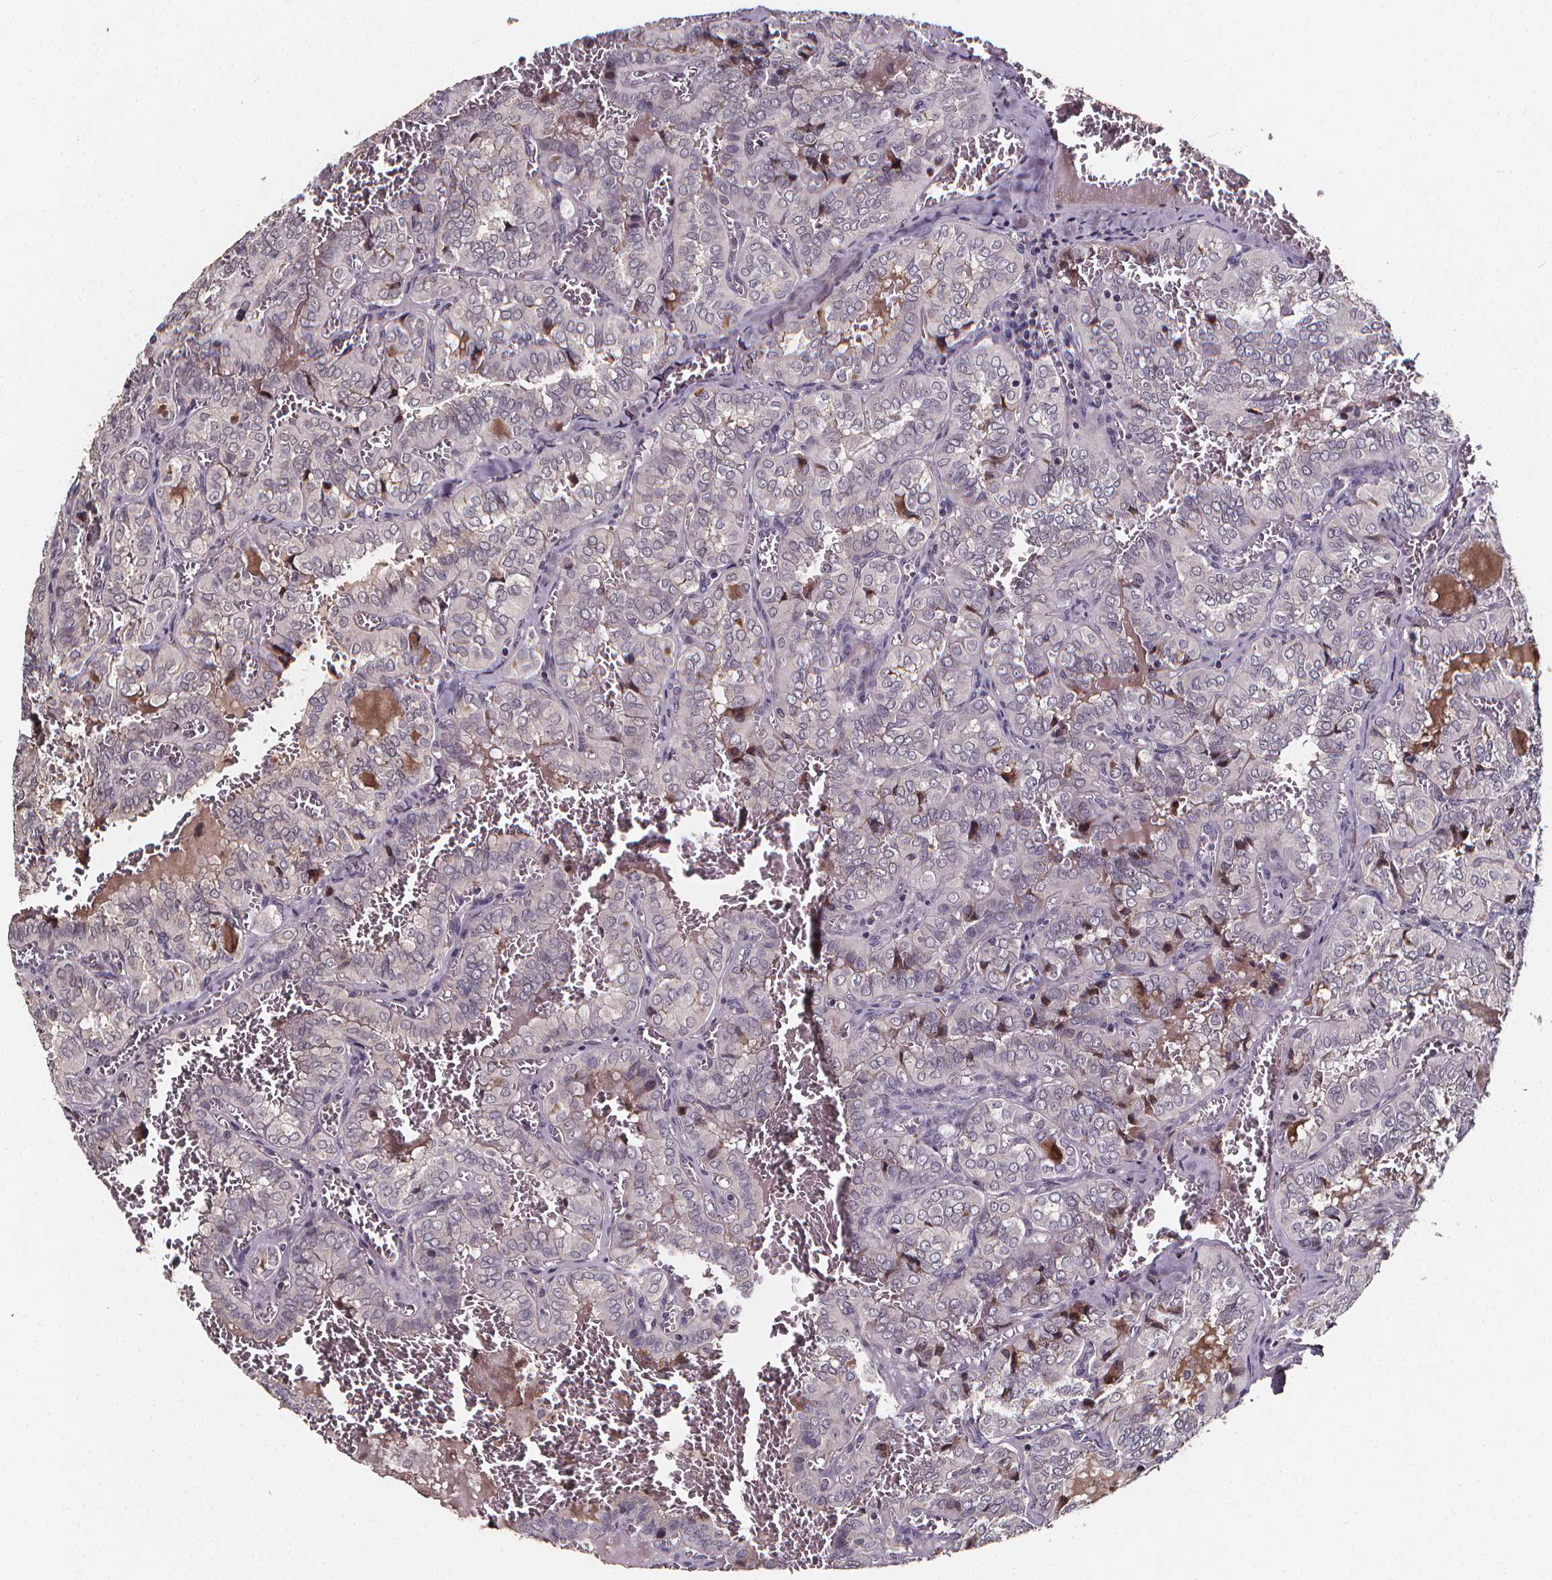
{"staining": {"intensity": "negative", "quantity": "none", "location": "none"}, "tissue": "thyroid cancer", "cell_type": "Tumor cells", "image_type": "cancer", "snomed": [{"axis": "morphology", "description": "Papillary adenocarcinoma, NOS"}, {"axis": "topography", "description": "Thyroid gland"}], "caption": "Human thyroid papillary adenocarcinoma stained for a protein using immunohistochemistry shows no expression in tumor cells.", "gene": "SPAG8", "patient": {"sex": "female", "age": 41}}